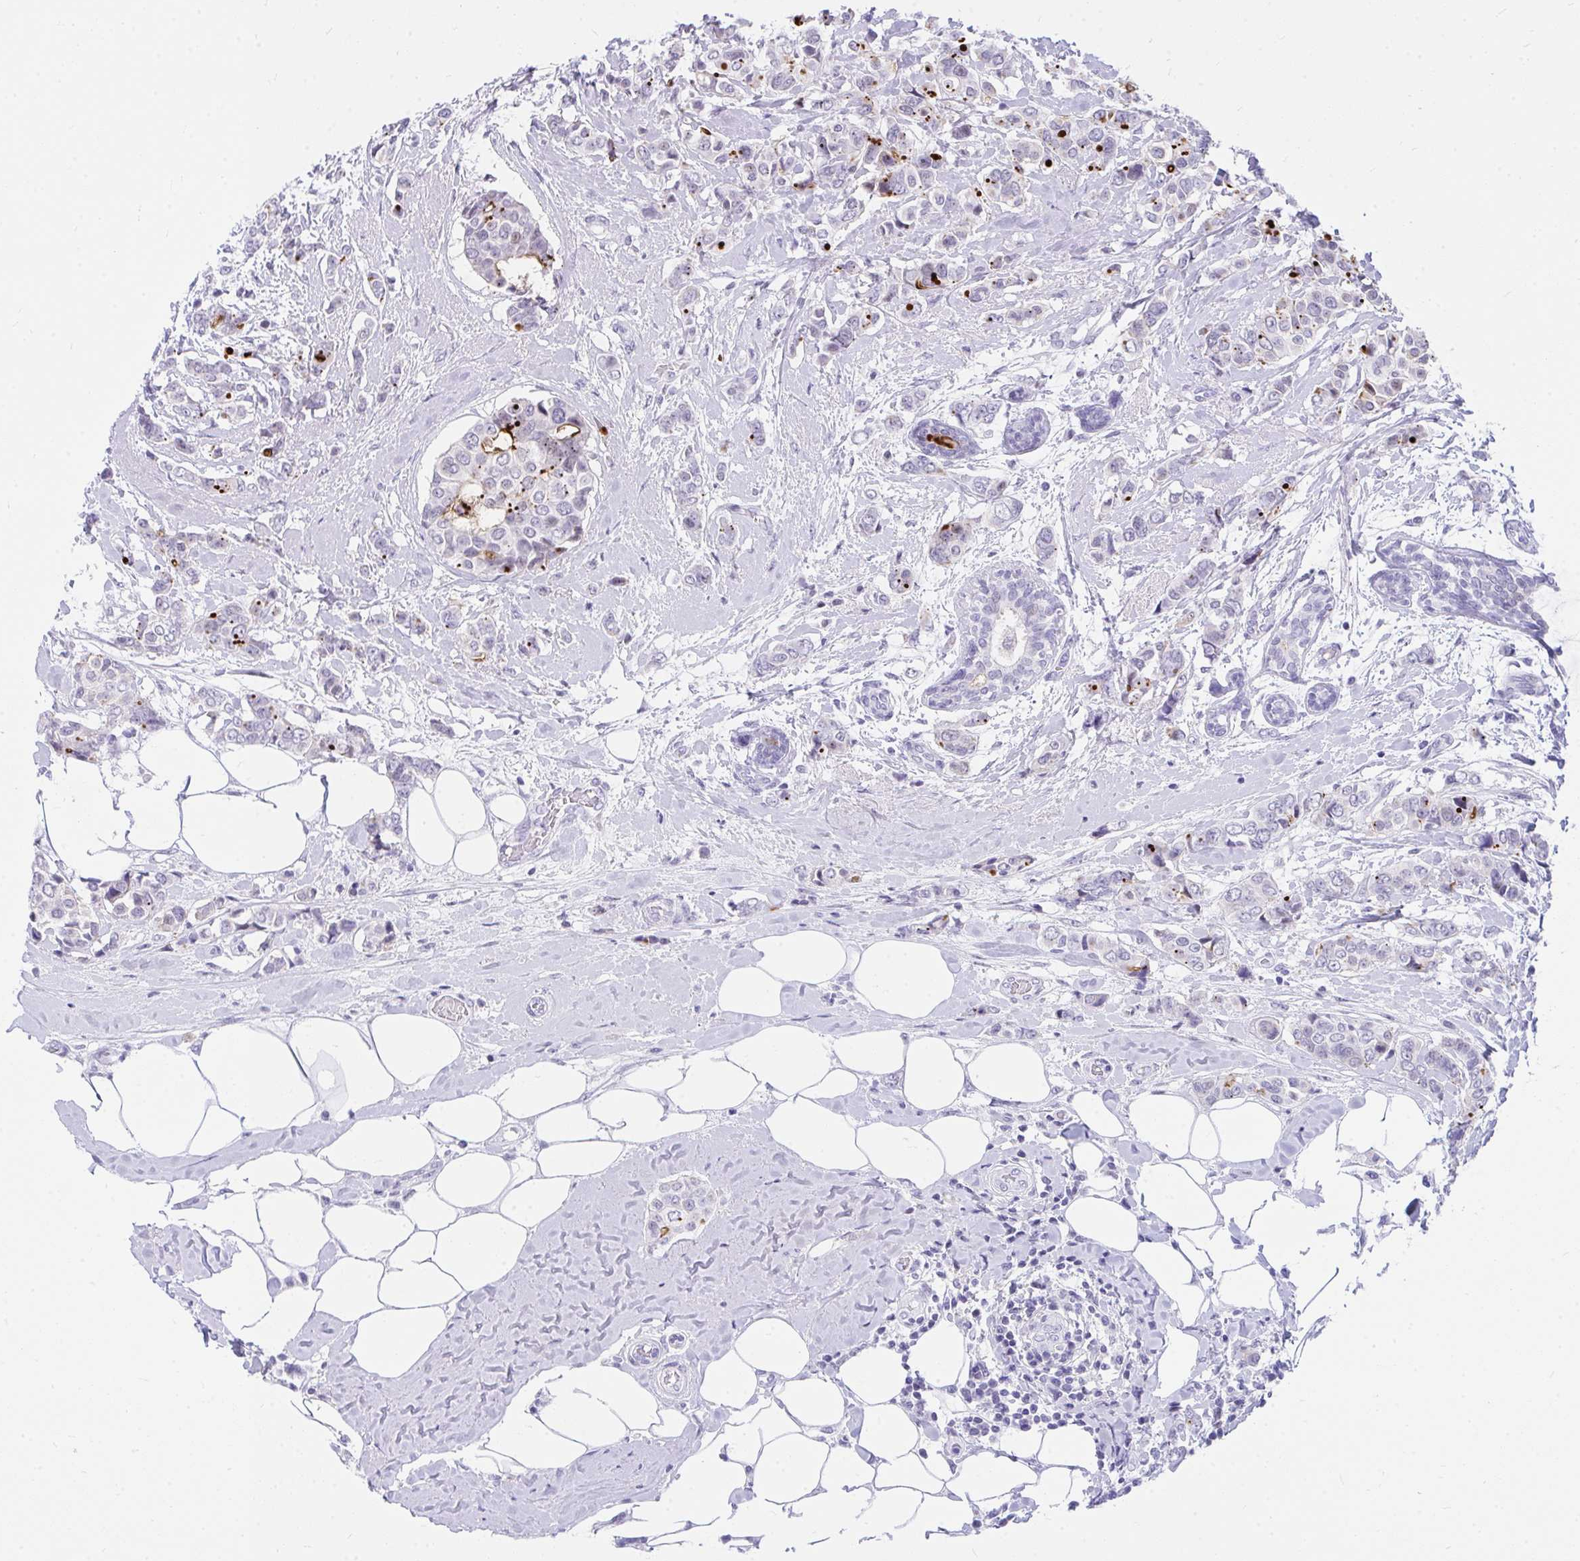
{"staining": {"intensity": "strong", "quantity": "<25%", "location": "cytoplasmic/membranous"}, "tissue": "breast cancer", "cell_type": "Tumor cells", "image_type": "cancer", "snomed": [{"axis": "morphology", "description": "Lobular carcinoma"}, {"axis": "topography", "description": "Breast"}], "caption": "The image shows immunohistochemical staining of breast lobular carcinoma. There is strong cytoplasmic/membranous expression is identified in about <25% of tumor cells. Nuclei are stained in blue.", "gene": "OR5F1", "patient": {"sex": "female", "age": 51}}